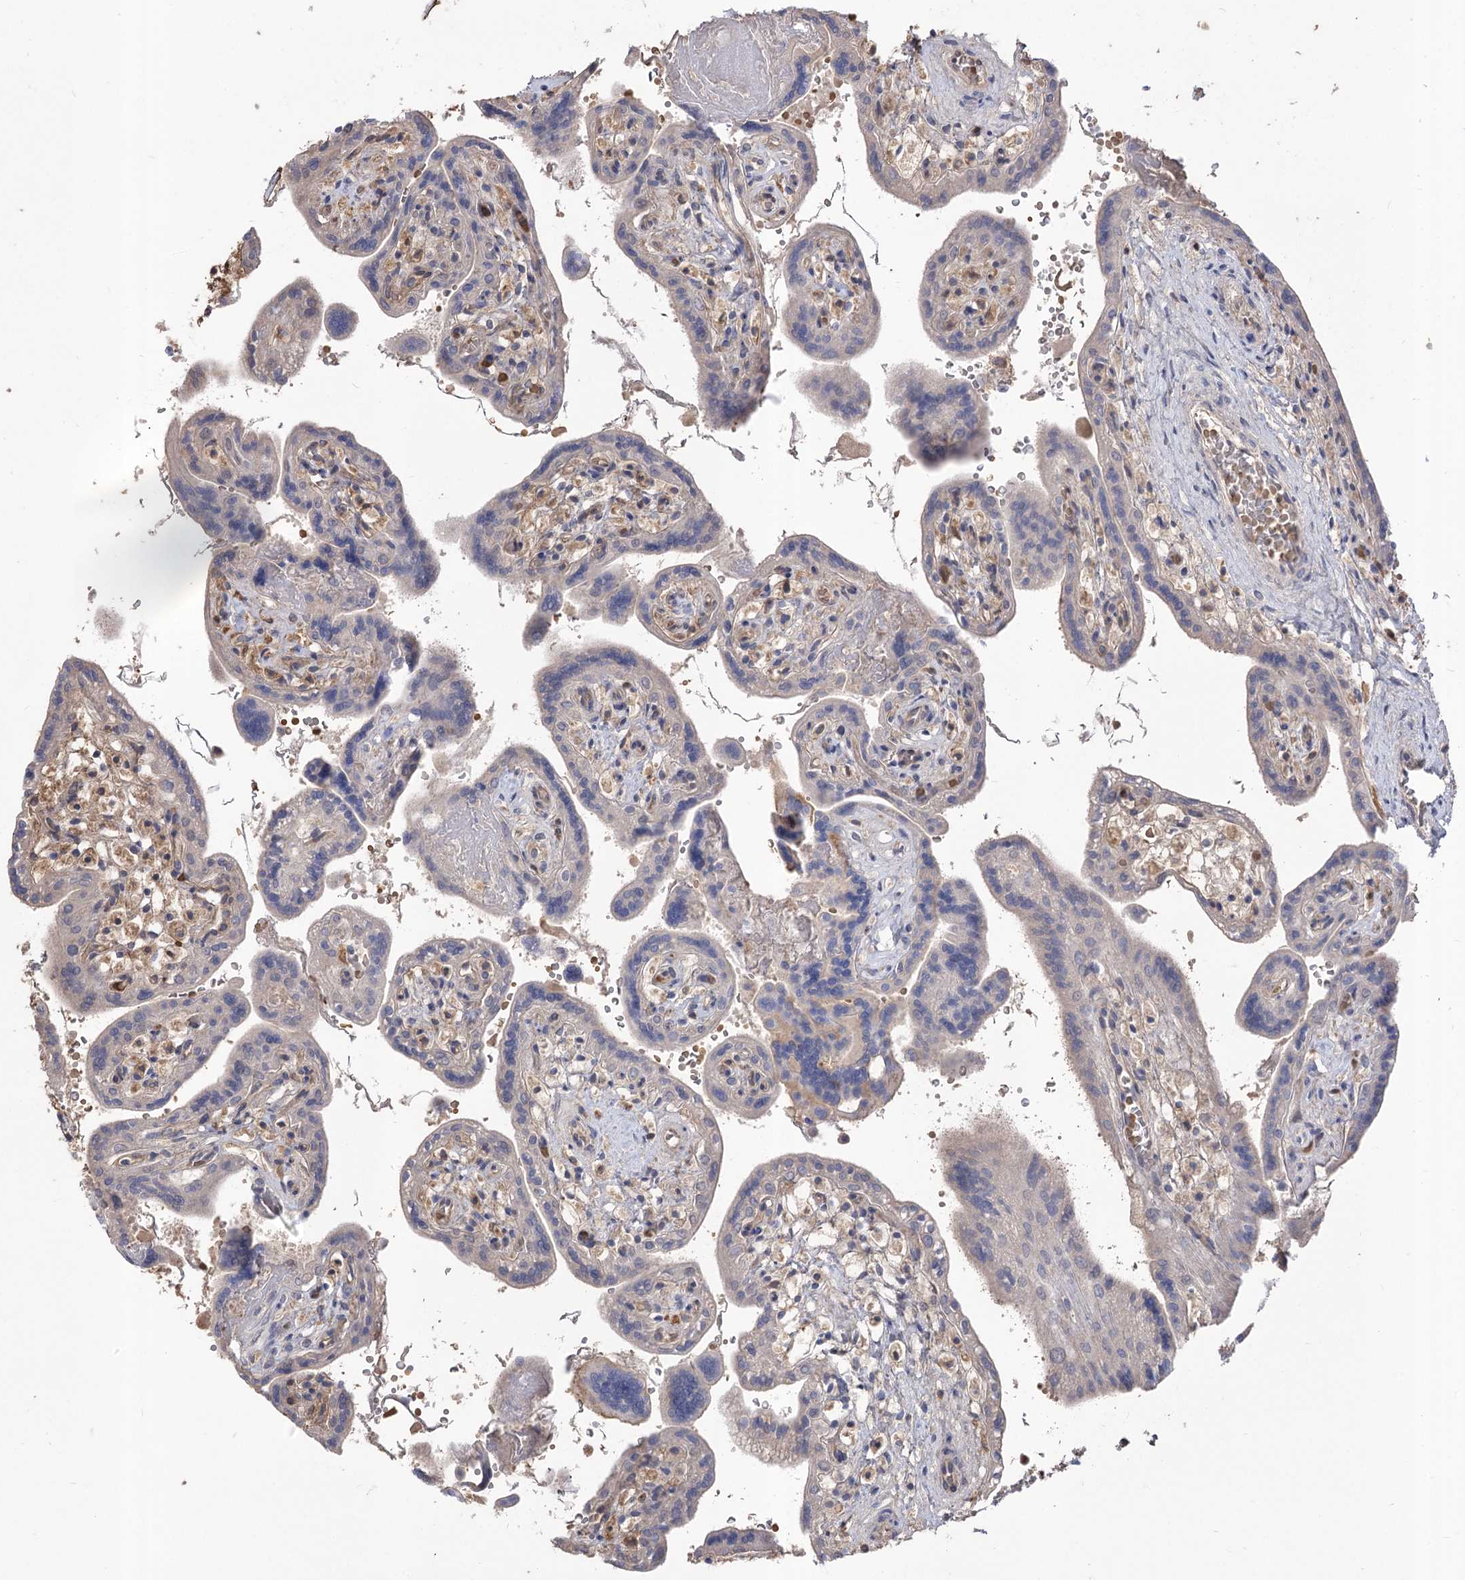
{"staining": {"intensity": "negative", "quantity": "none", "location": "none"}, "tissue": "placenta", "cell_type": "Trophoblastic cells", "image_type": "normal", "snomed": [{"axis": "morphology", "description": "Normal tissue, NOS"}, {"axis": "topography", "description": "Placenta"}], "caption": "Photomicrograph shows no significant protein expression in trophoblastic cells of normal placenta.", "gene": "R3HDM2", "patient": {"sex": "female", "age": 37}}